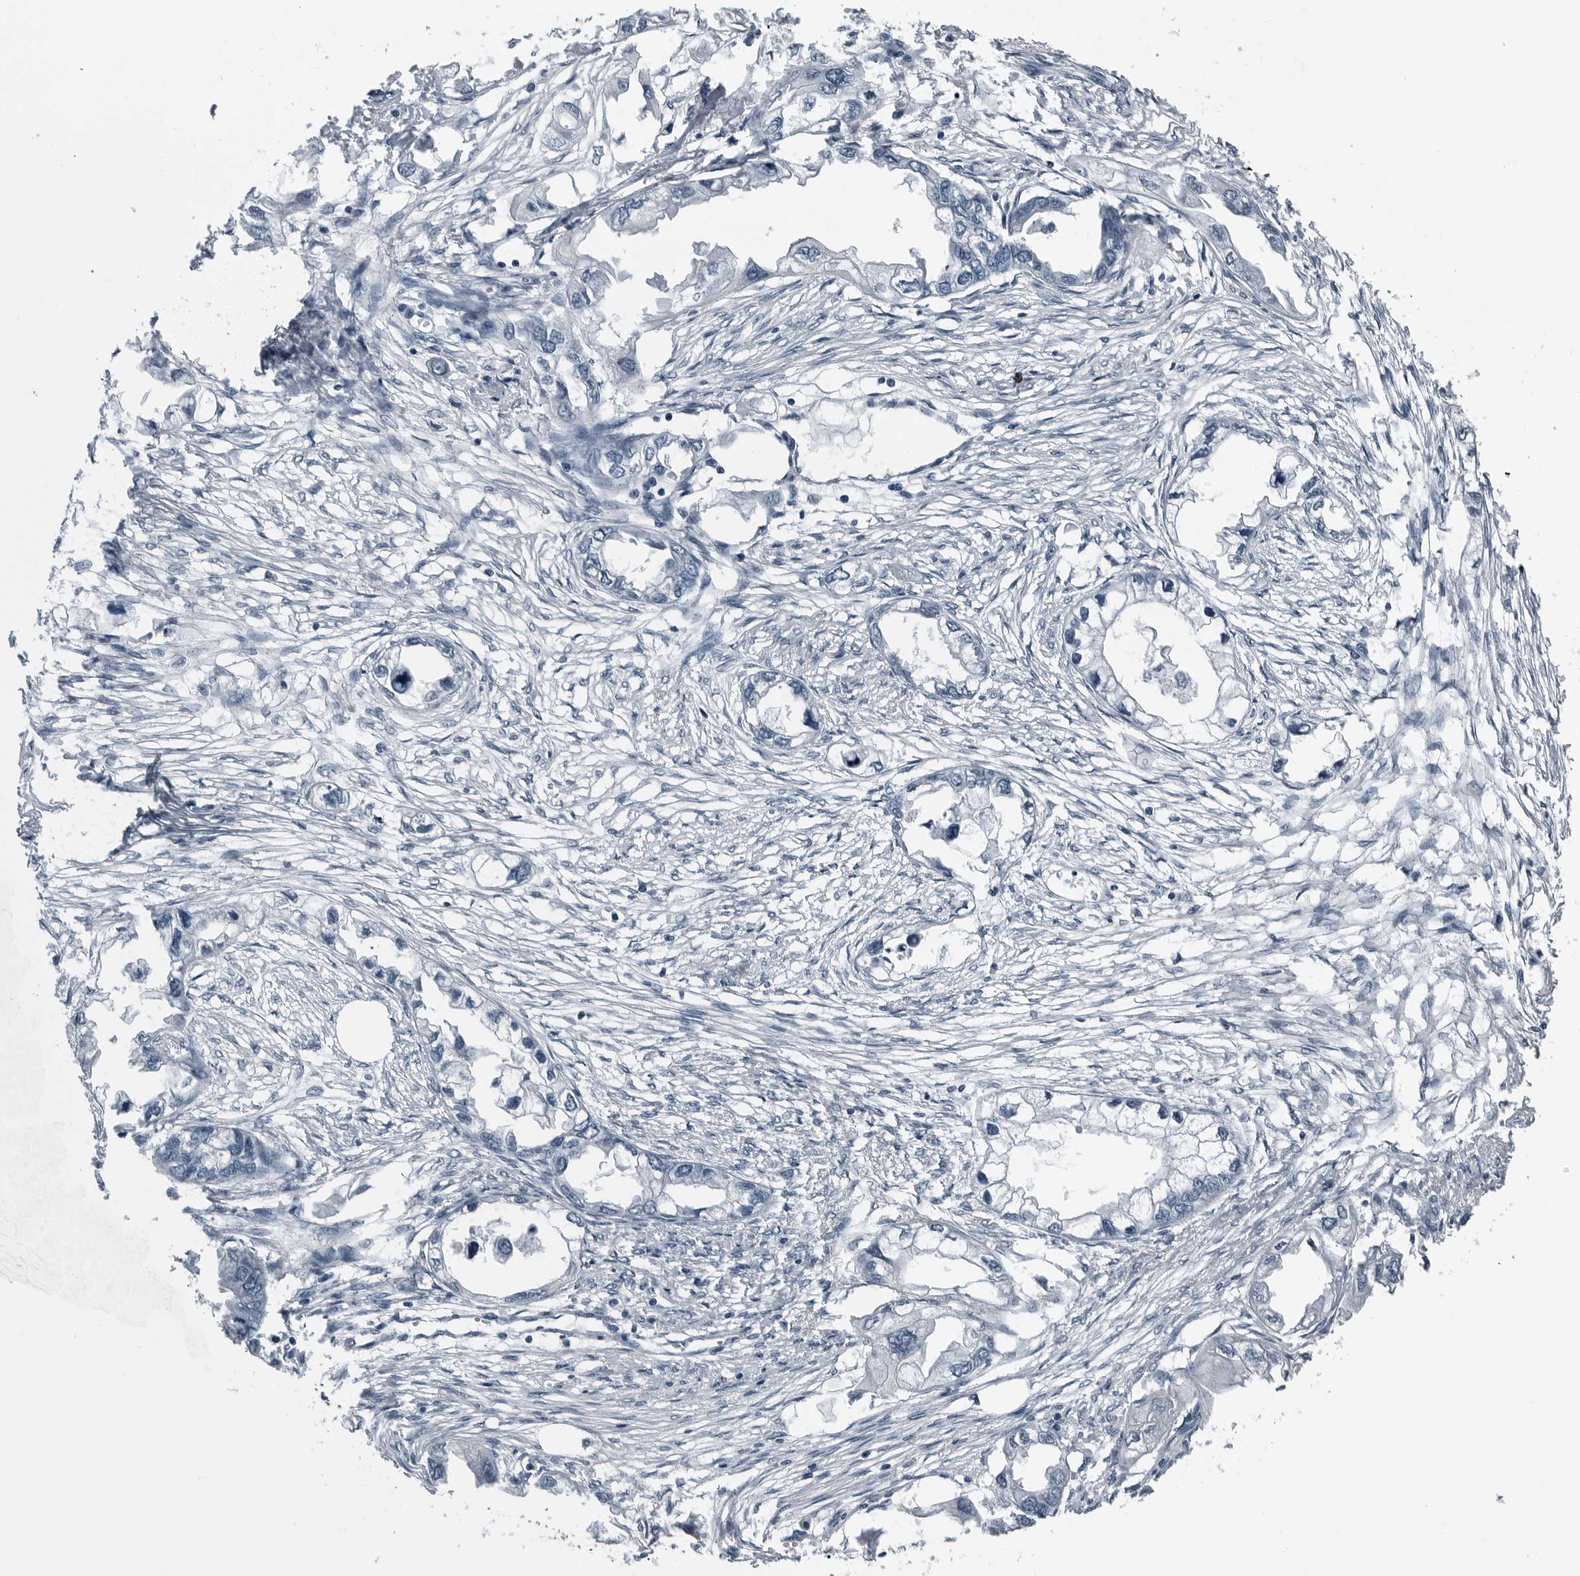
{"staining": {"intensity": "negative", "quantity": "none", "location": "none"}, "tissue": "endometrial cancer", "cell_type": "Tumor cells", "image_type": "cancer", "snomed": [{"axis": "morphology", "description": "Adenocarcinoma, NOS"}, {"axis": "morphology", "description": "Adenocarcinoma, metastatic, NOS"}, {"axis": "topography", "description": "Adipose tissue"}, {"axis": "topography", "description": "Endometrium"}], "caption": "A high-resolution photomicrograph shows immunohistochemistry (IHC) staining of endometrial cancer (metastatic adenocarcinoma), which shows no significant positivity in tumor cells.", "gene": "SPINK1", "patient": {"sex": "female", "age": 67}}